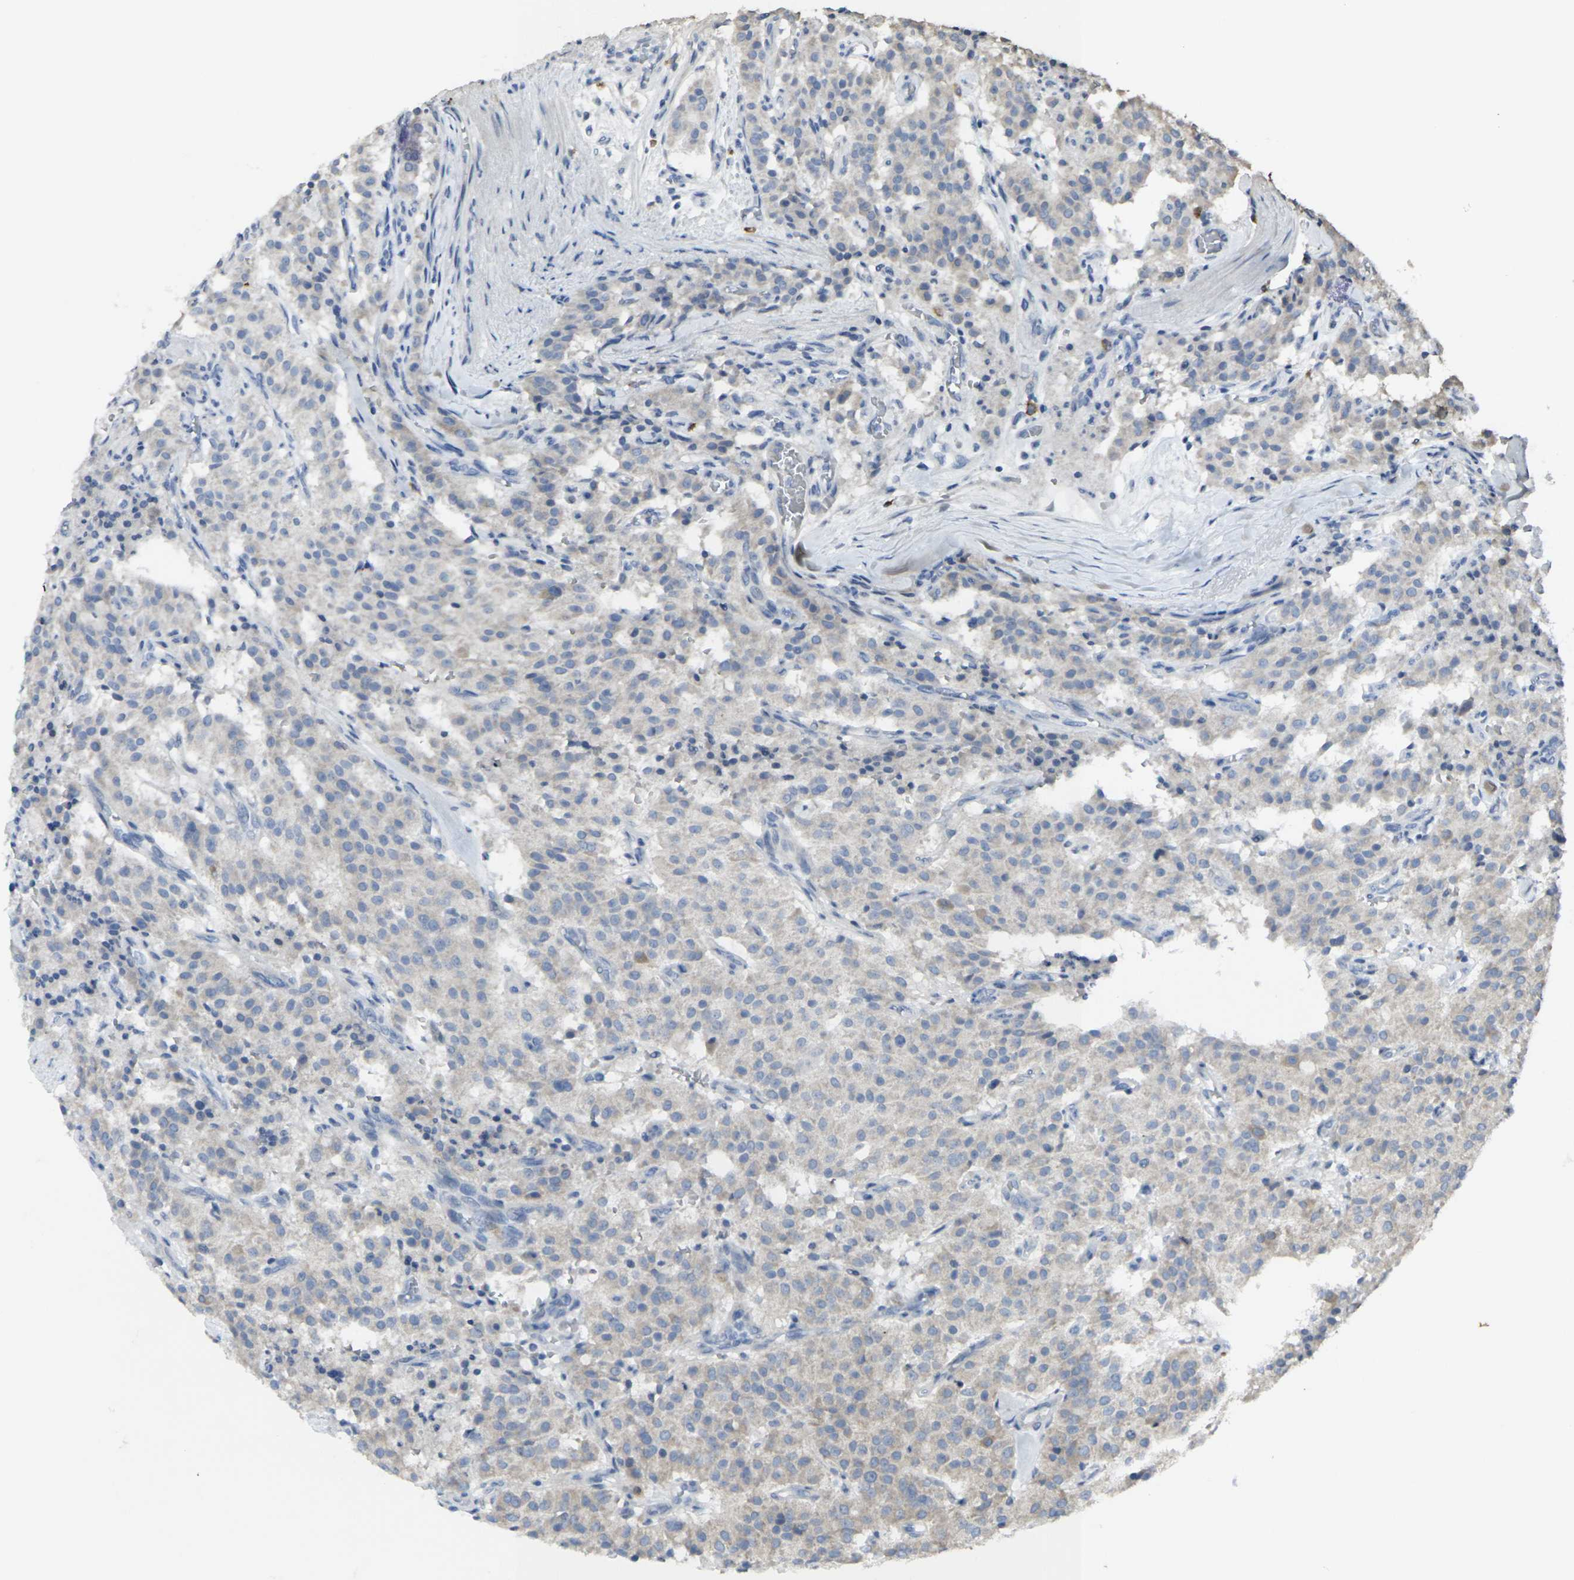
{"staining": {"intensity": "weak", "quantity": ">75%", "location": "cytoplasmic/membranous"}, "tissue": "carcinoid", "cell_type": "Tumor cells", "image_type": "cancer", "snomed": [{"axis": "morphology", "description": "Carcinoid, malignant, NOS"}, {"axis": "topography", "description": "Lung"}], "caption": "Immunohistochemical staining of human carcinoid (malignant) demonstrates low levels of weak cytoplasmic/membranous positivity in approximately >75% of tumor cells.", "gene": "CCR10", "patient": {"sex": "male", "age": 30}}